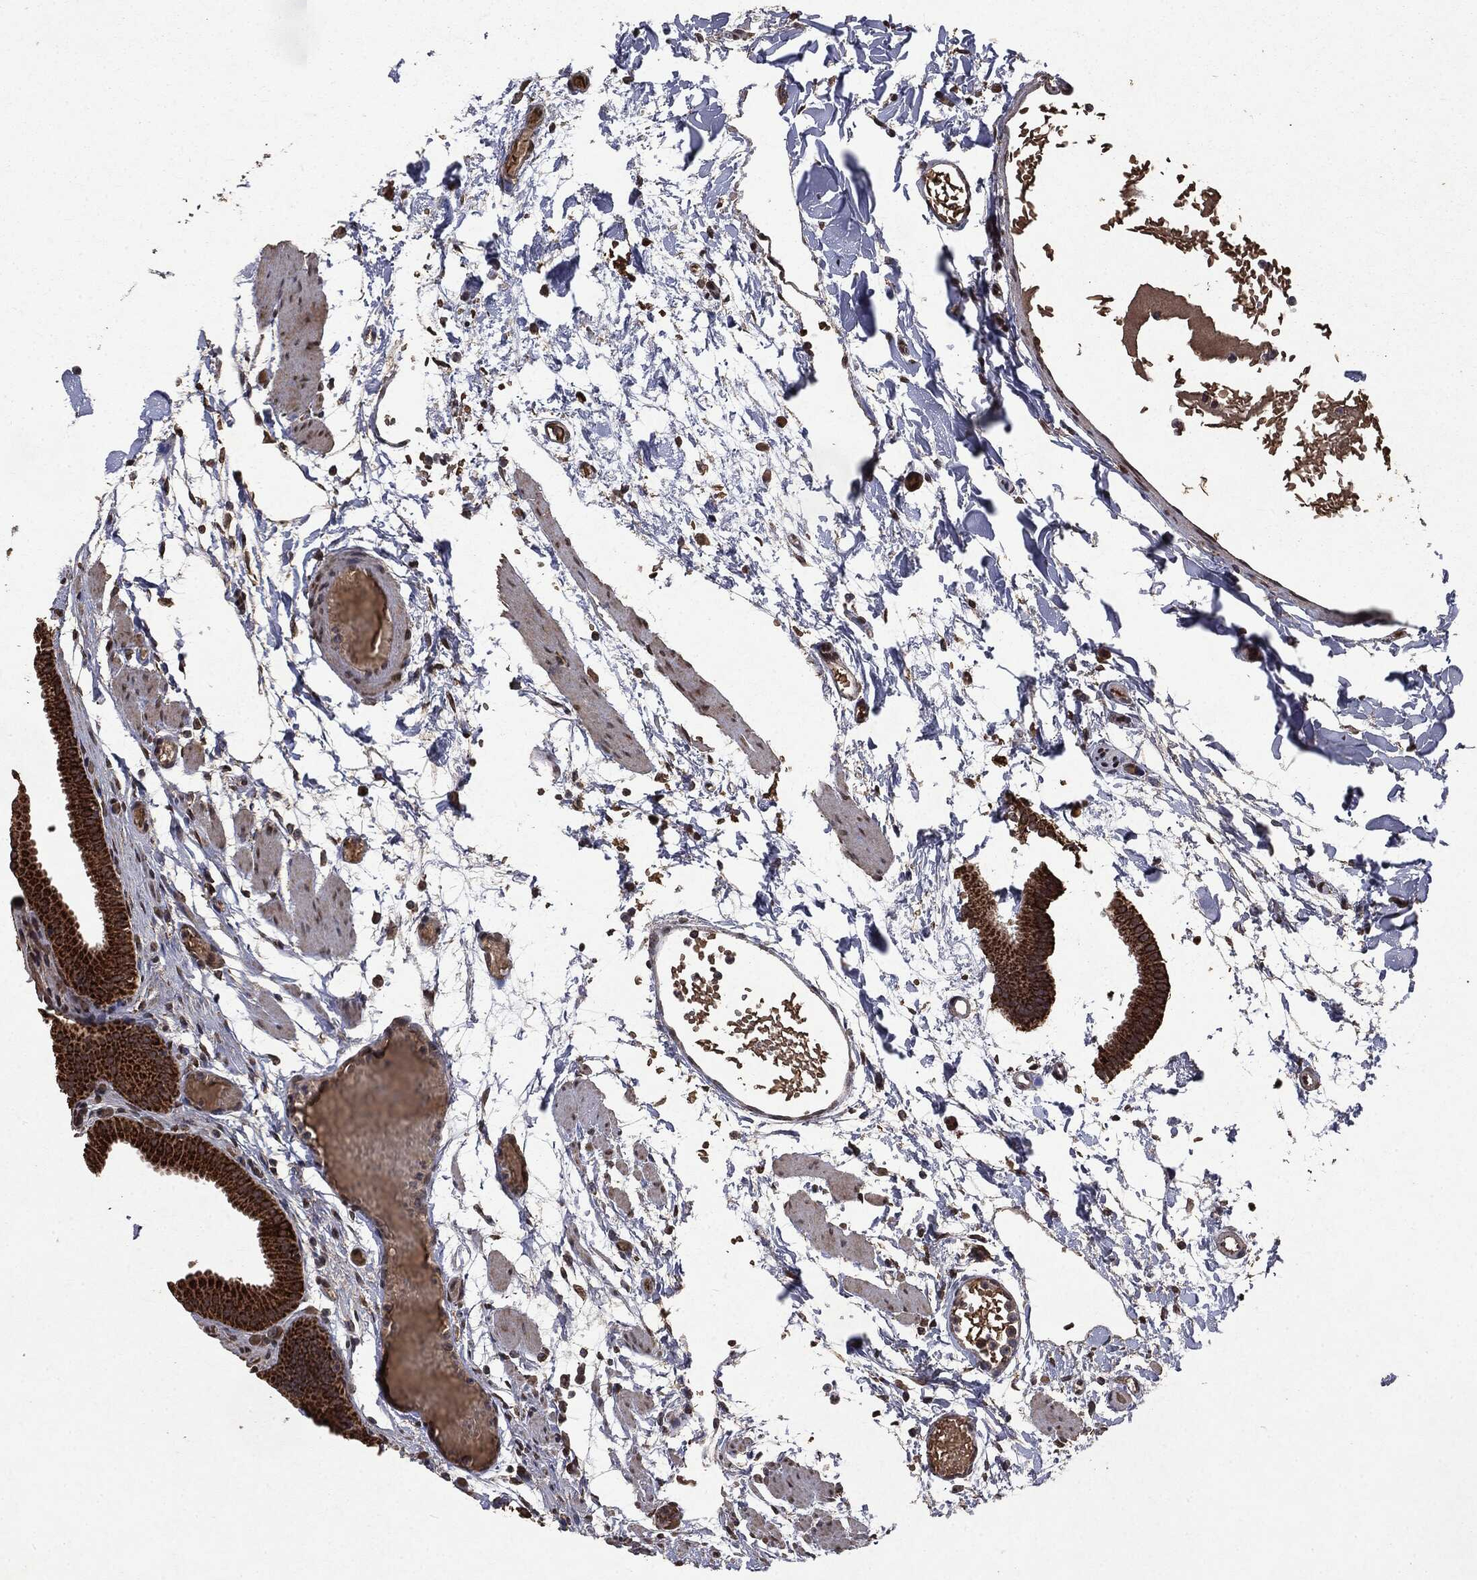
{"staining": {"intensity": "strong", "quantity": ">75%", "location": "cytoplasmic/membranous,nuclear"}, "tissue": "gallbladder", "cell_type": "Glandular cells", "image_type": "normal", "snomed": [{"axis": "morphology", "description": "Normal tissue, NOS"}, {"axis": "topography", "description": "Gallbladder"}, {"axis": "topography", "description": "Peripheral nerve tissue"}], "caption": "Human gallbladder stained for a protein (brown) displays strong cytoplasmic/membranous,nuclear positive staining in about >75% of glandular cells.", "gene": "PPP6R2", "patient": {"sex": "female", "age": 45}}